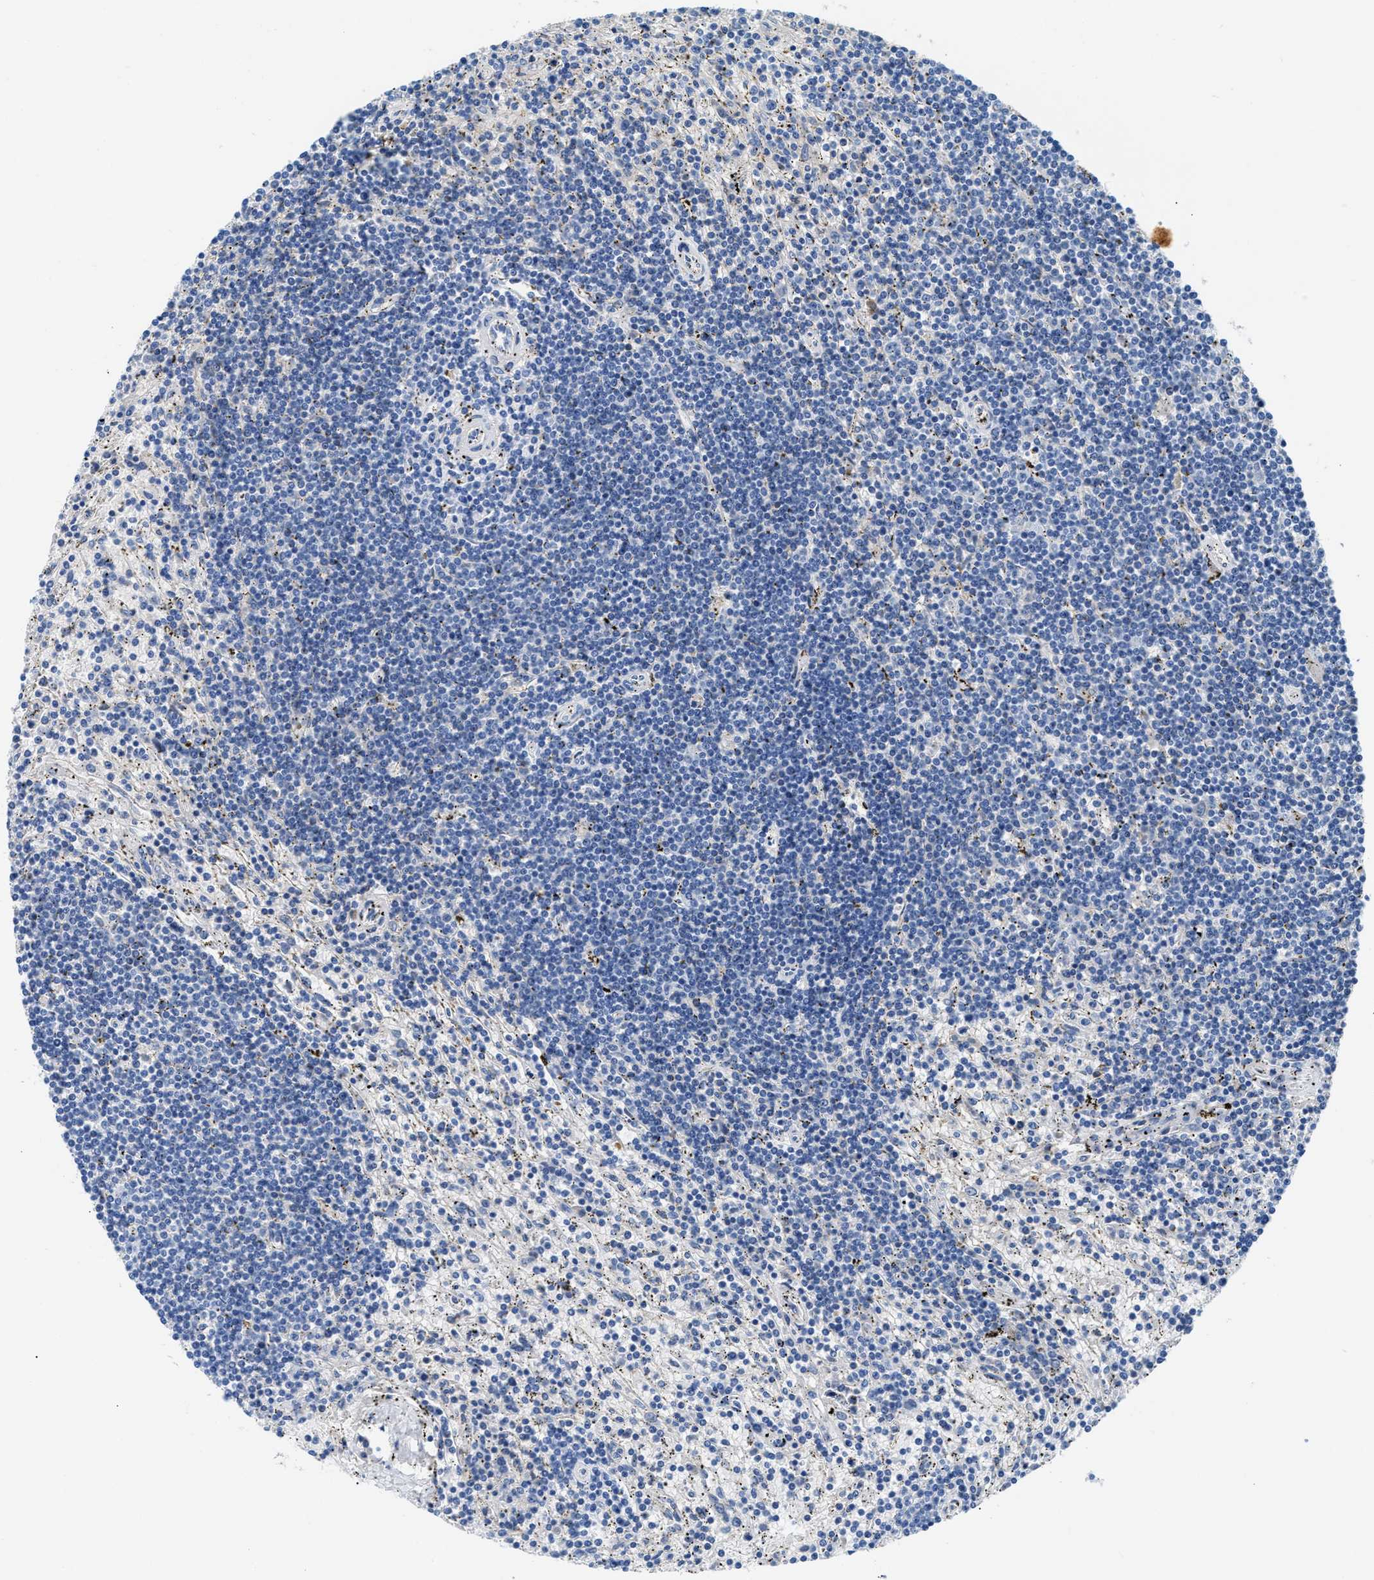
{"staining": {"intensity": "negative", "quantity": "none", "location": "none"}, "tissue": "lymphoma", "cell_type": "Tumor cells", "image_type": "cancer", "snomed": [{"axis": "morphology", "description": "Malignant lymphoma, non-Hodgkin's type, Low grade"}, {"axis": "topography", "description": "Spleen"}], "caption": "Human lymphoma stained for a protein using immunohistochemistry (IHC) displays no staining in tumor cells.", "gene": "GC", "patient": {"sex": "male", "age": 76}}